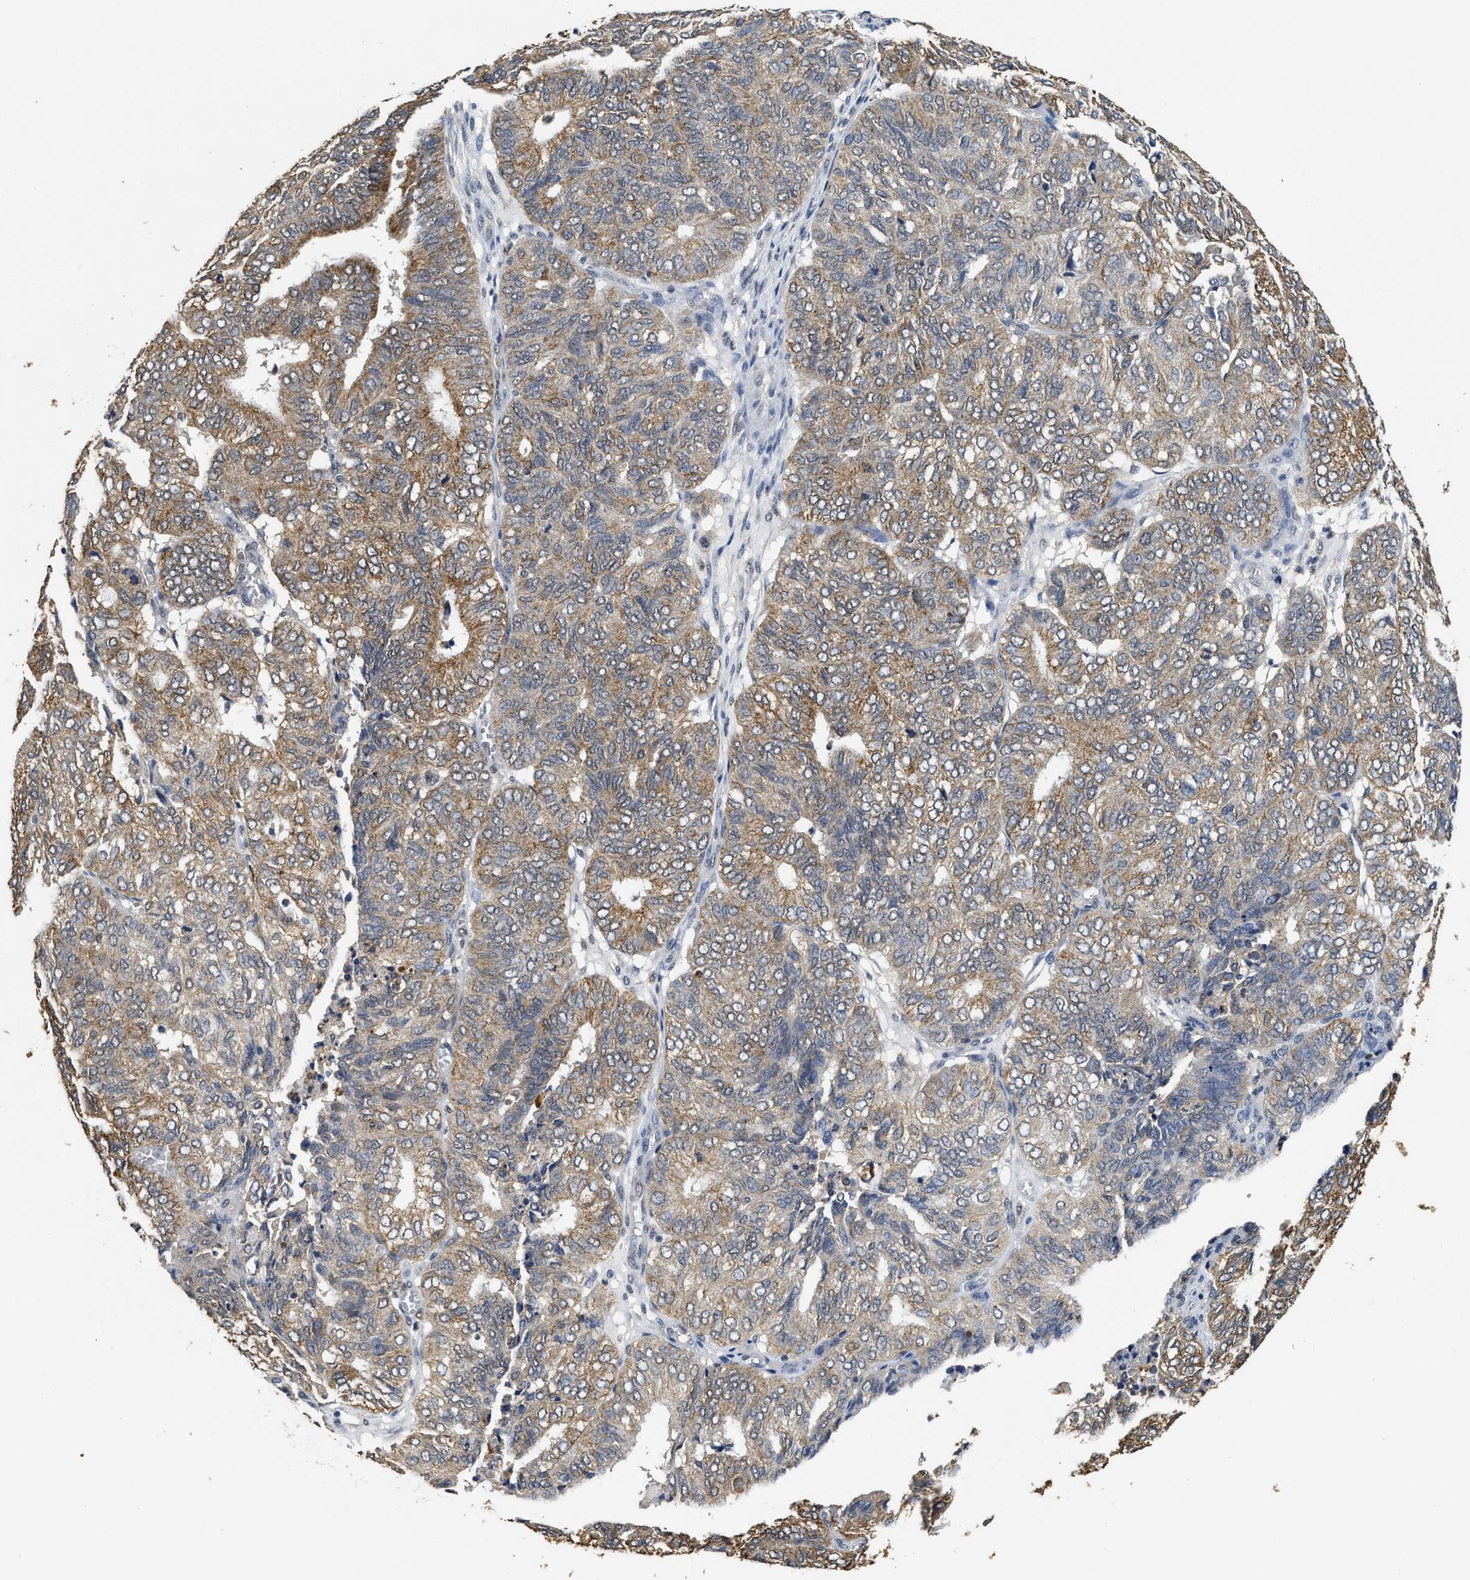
{"staining": {"intensity": "moderate", "quantity": ">75%", "location": "cytoplasmic/membranous"}, "tissue": "endometrial cancer", "cell_type": "Tumor cells", "image_type": "cancer", "snomed": [{"axis": "morphology", "description": "Adenocarcinoma, NOS"}, {"axis": "topography", "description": "Uterus"}], "caption": "DAB (3,3'-diaminobenzidine) immunohistochemical staining of endometrial cancer (adenocarcinoma) demonstrates moderate cytoplasmic/membranous protein positivity in about >75% of tumor cells.", "gene": "CTNNA1", "patient": {"sex": "female", "age": 60}}